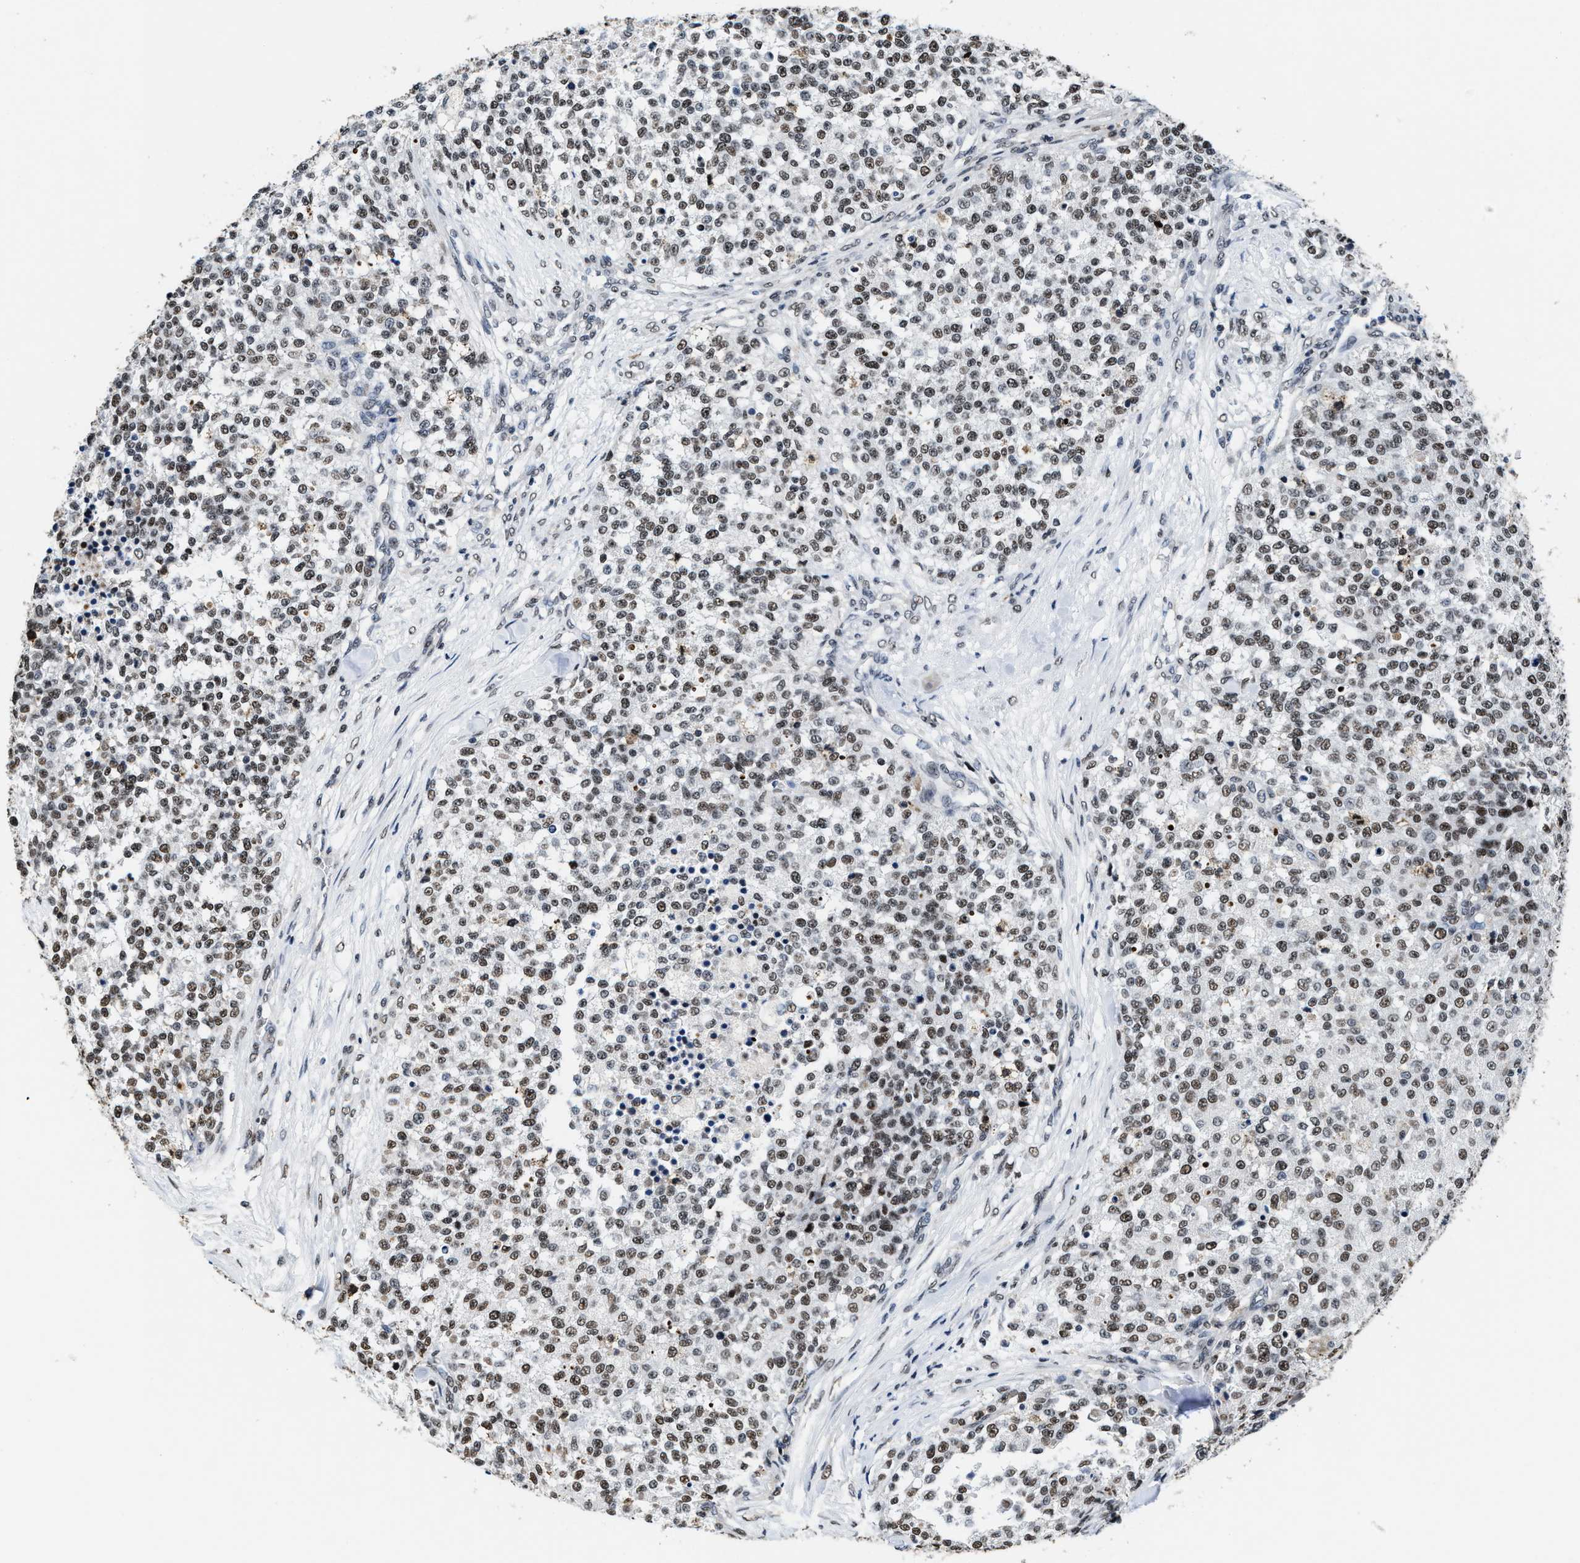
{"staining": {"intensity": "moderate", "quantity": ">75%", "location": "nuclear"}, "tissue": "testis cancer", "cell_type": "Tumor cells", "image_type": "cancer", "snomed": [{"axis": "morphology", "description": "Seminoma, NOS"}, {"axis": "topography", "description": "Testis"}], "caption": "Protein staining by immunohistochemistry (IHC) exhibits moderate nuclear positivity in about >75% of tumor cells in seminoma (testis).", "gene": "SUPT16H", "patient": {"sex": "male", "age": 59}}